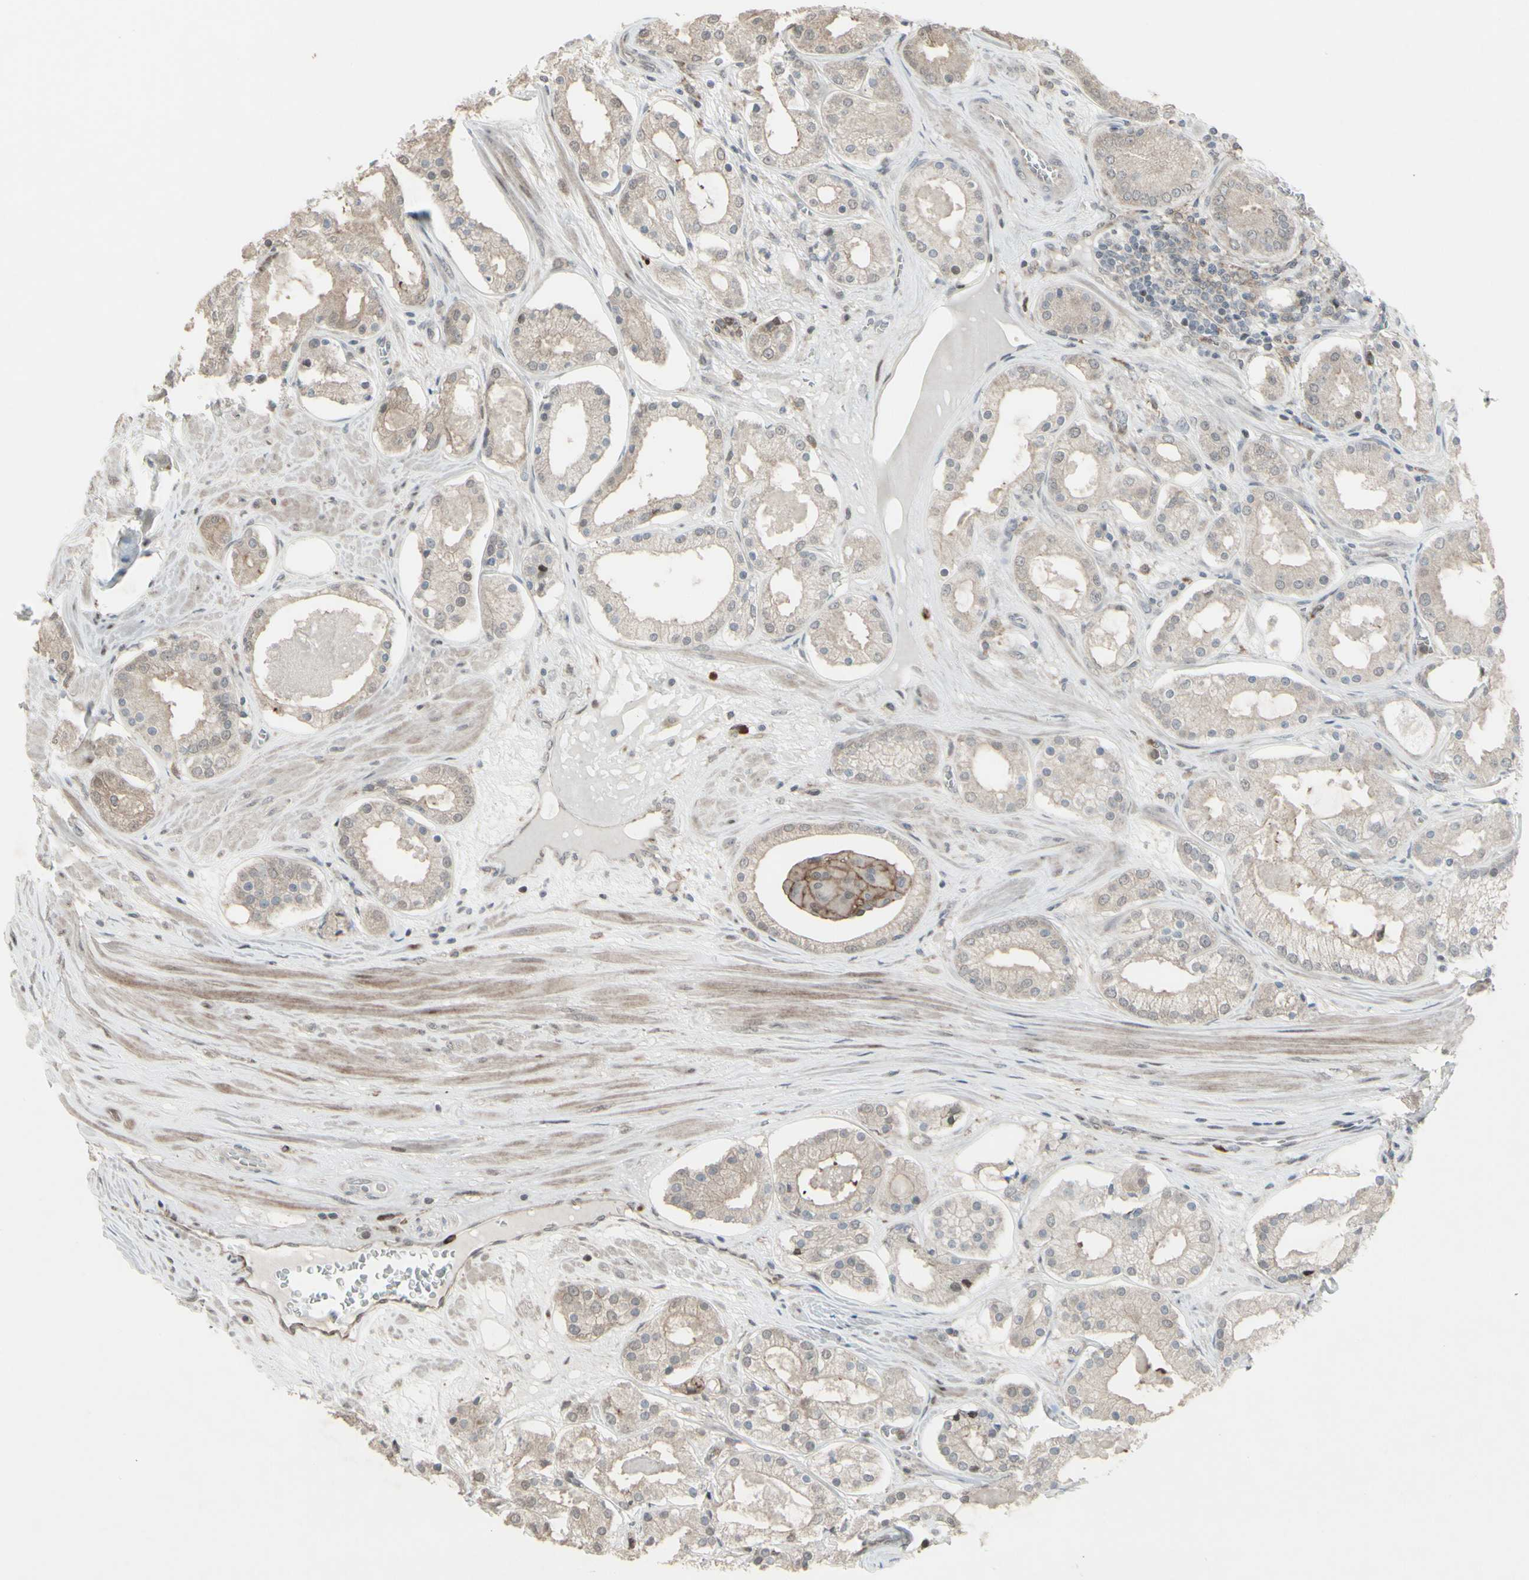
{"staining": {"intensity": "weak", "quantity": ">75%", "location": "cytoplasmic/membranous,nuclear"}, "tissue": "prostate cancer", "cell_type": "Tumor cells", "image_type": "cancer", "snomed": [{"axis": "morphology", "description": "Adenocarcinoma, High grade"}, {"axis": "topography", "description": "Prostate"}], "caption": "A high-resolution photomicrograph shows IHC staining of high-grade adenocarcinoma (prostate), which displays weak cytoplasmic/membranous and nuclear expression in about >75% of tumor cells.", "gene": "CD33", "patient": {"sex": "male", "age": 66}}